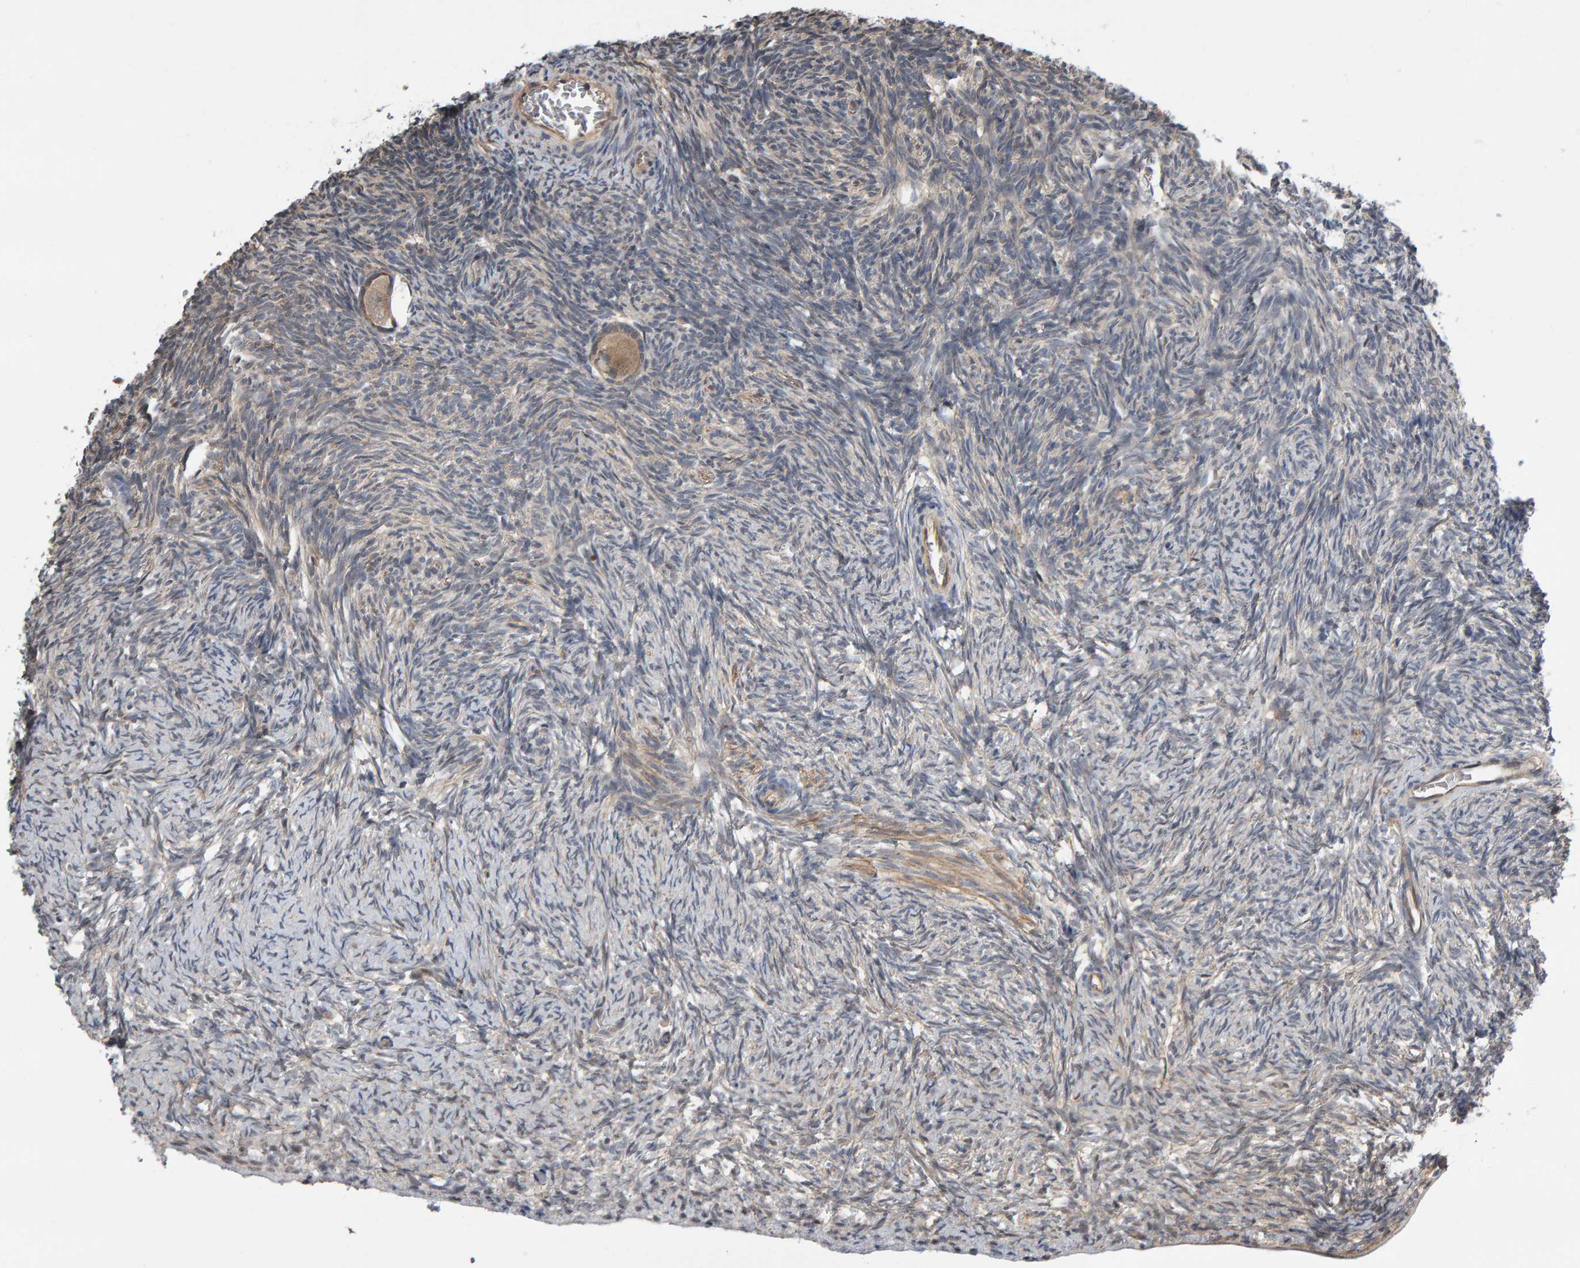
{"staining": {"intensity": "weak", "quantity": ">75%", "location": "cytoplasmic/membranous"}, "tissue": "ovary", "cell_type": "Follicle cells", "image_type": "normal", "snomed": [{"axis": "morphology", "description": "Normal tissue, NOS"}, {"axis": "topography", "description": "Ovary"}], "caption": "Immunohistochemical staining of normal ovary exhibits >75% levels of weak cytoplasmic/membranous protein positivity in about >75% of follicle cells. (DAB (3,3'-diaminobenzidine) IHC with brightfield microscopy, high magnification).", "gene": "COASY", "patient": {"sex": "female", "age": 34}}